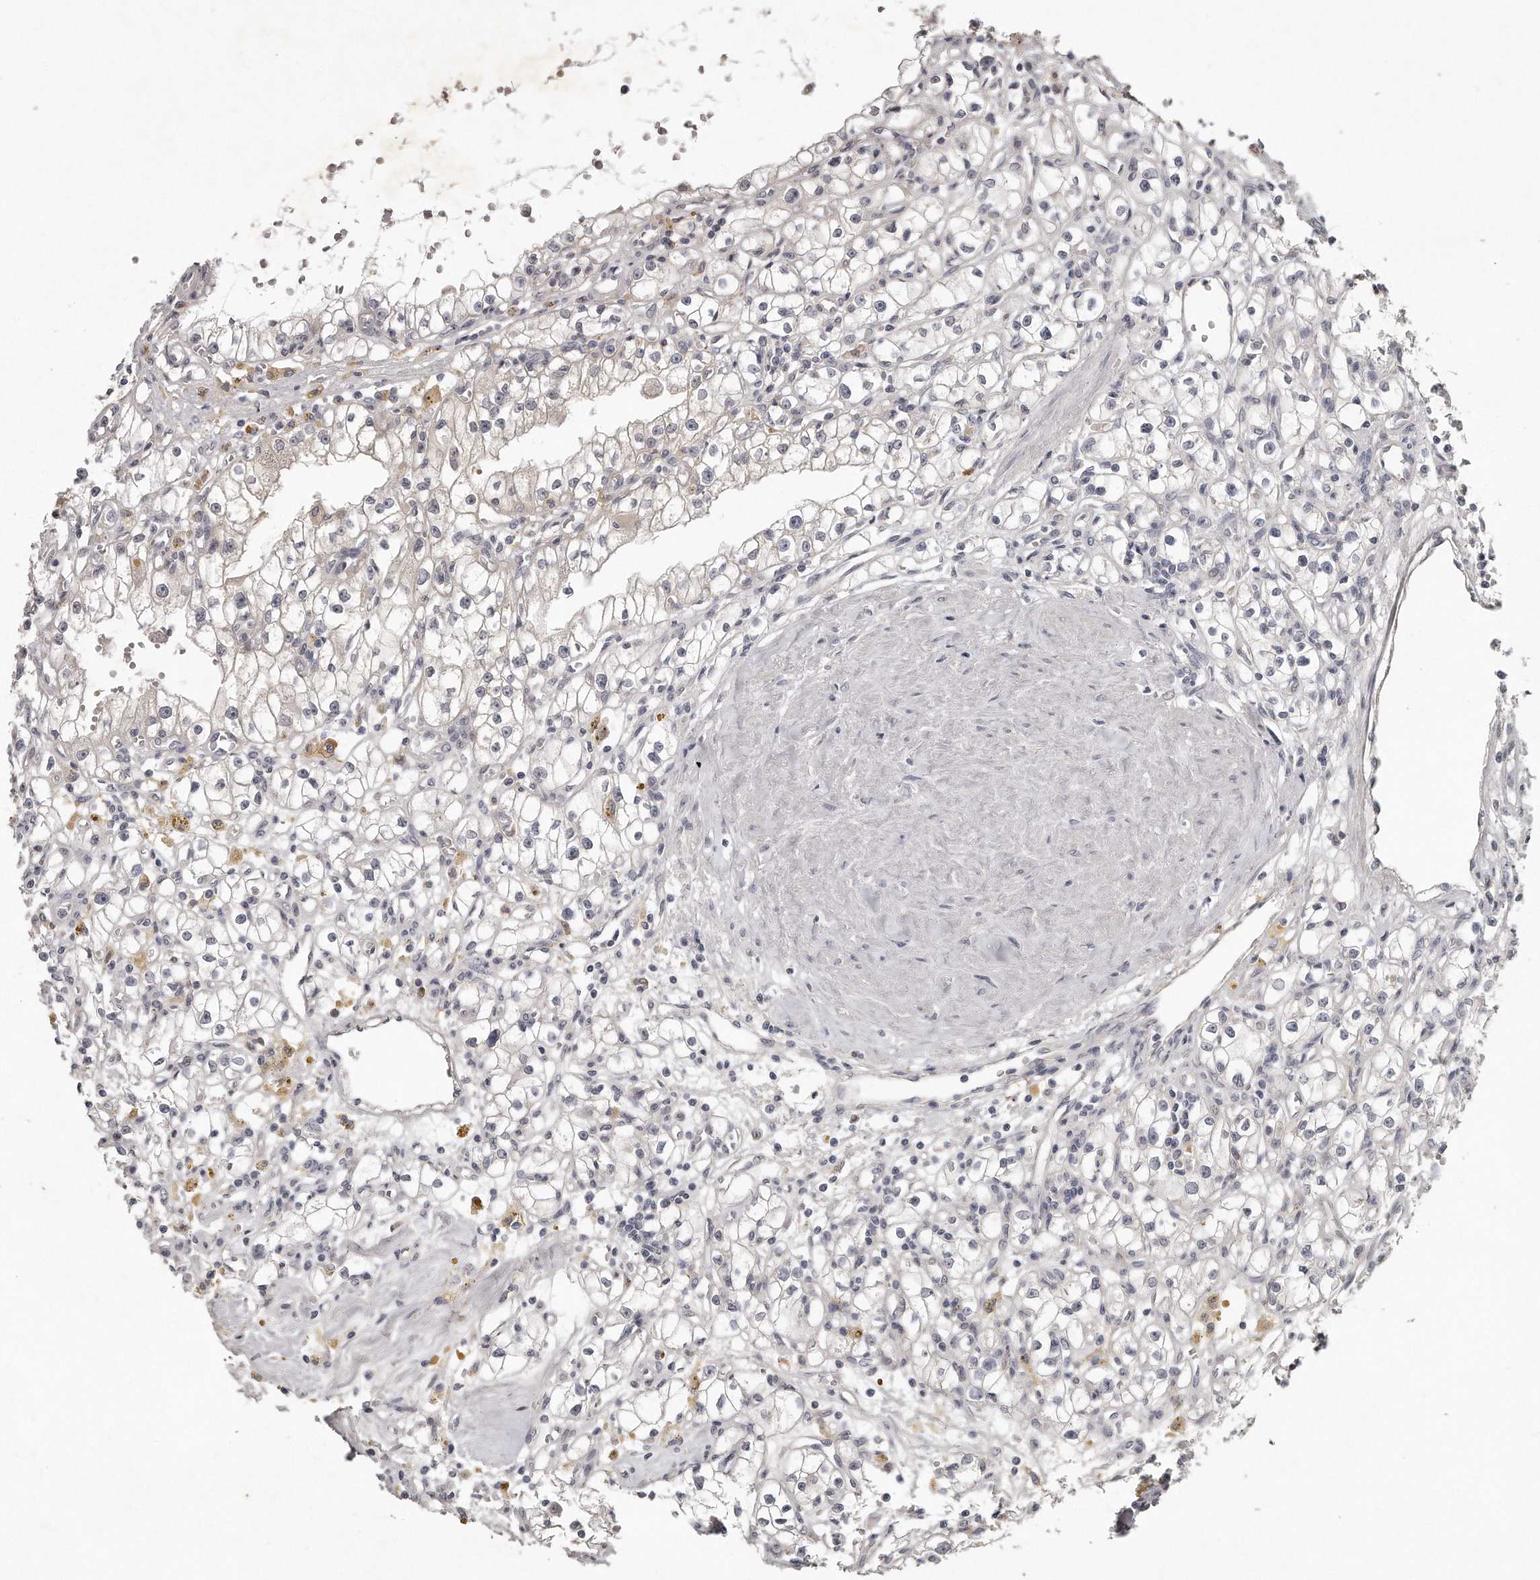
{"staining": {"intensity": "negative", "quantity": "none", "location": "none"}, "tissue": "renal cancer", "cell_type": "Tumor cells", "image_type": "cancer", "snomed": [{"axis": "morphology", "description": "Adenocarcinoma, NOS"}, {"axis": "topography", "description": "Kidney"}], "caption": "Immunohistochemical staining of human renal adenocarcinoma exhibits no significant expression in tumor cells.", "gene": "GGCT", "patient": {"sex": "male", "age": 56}}